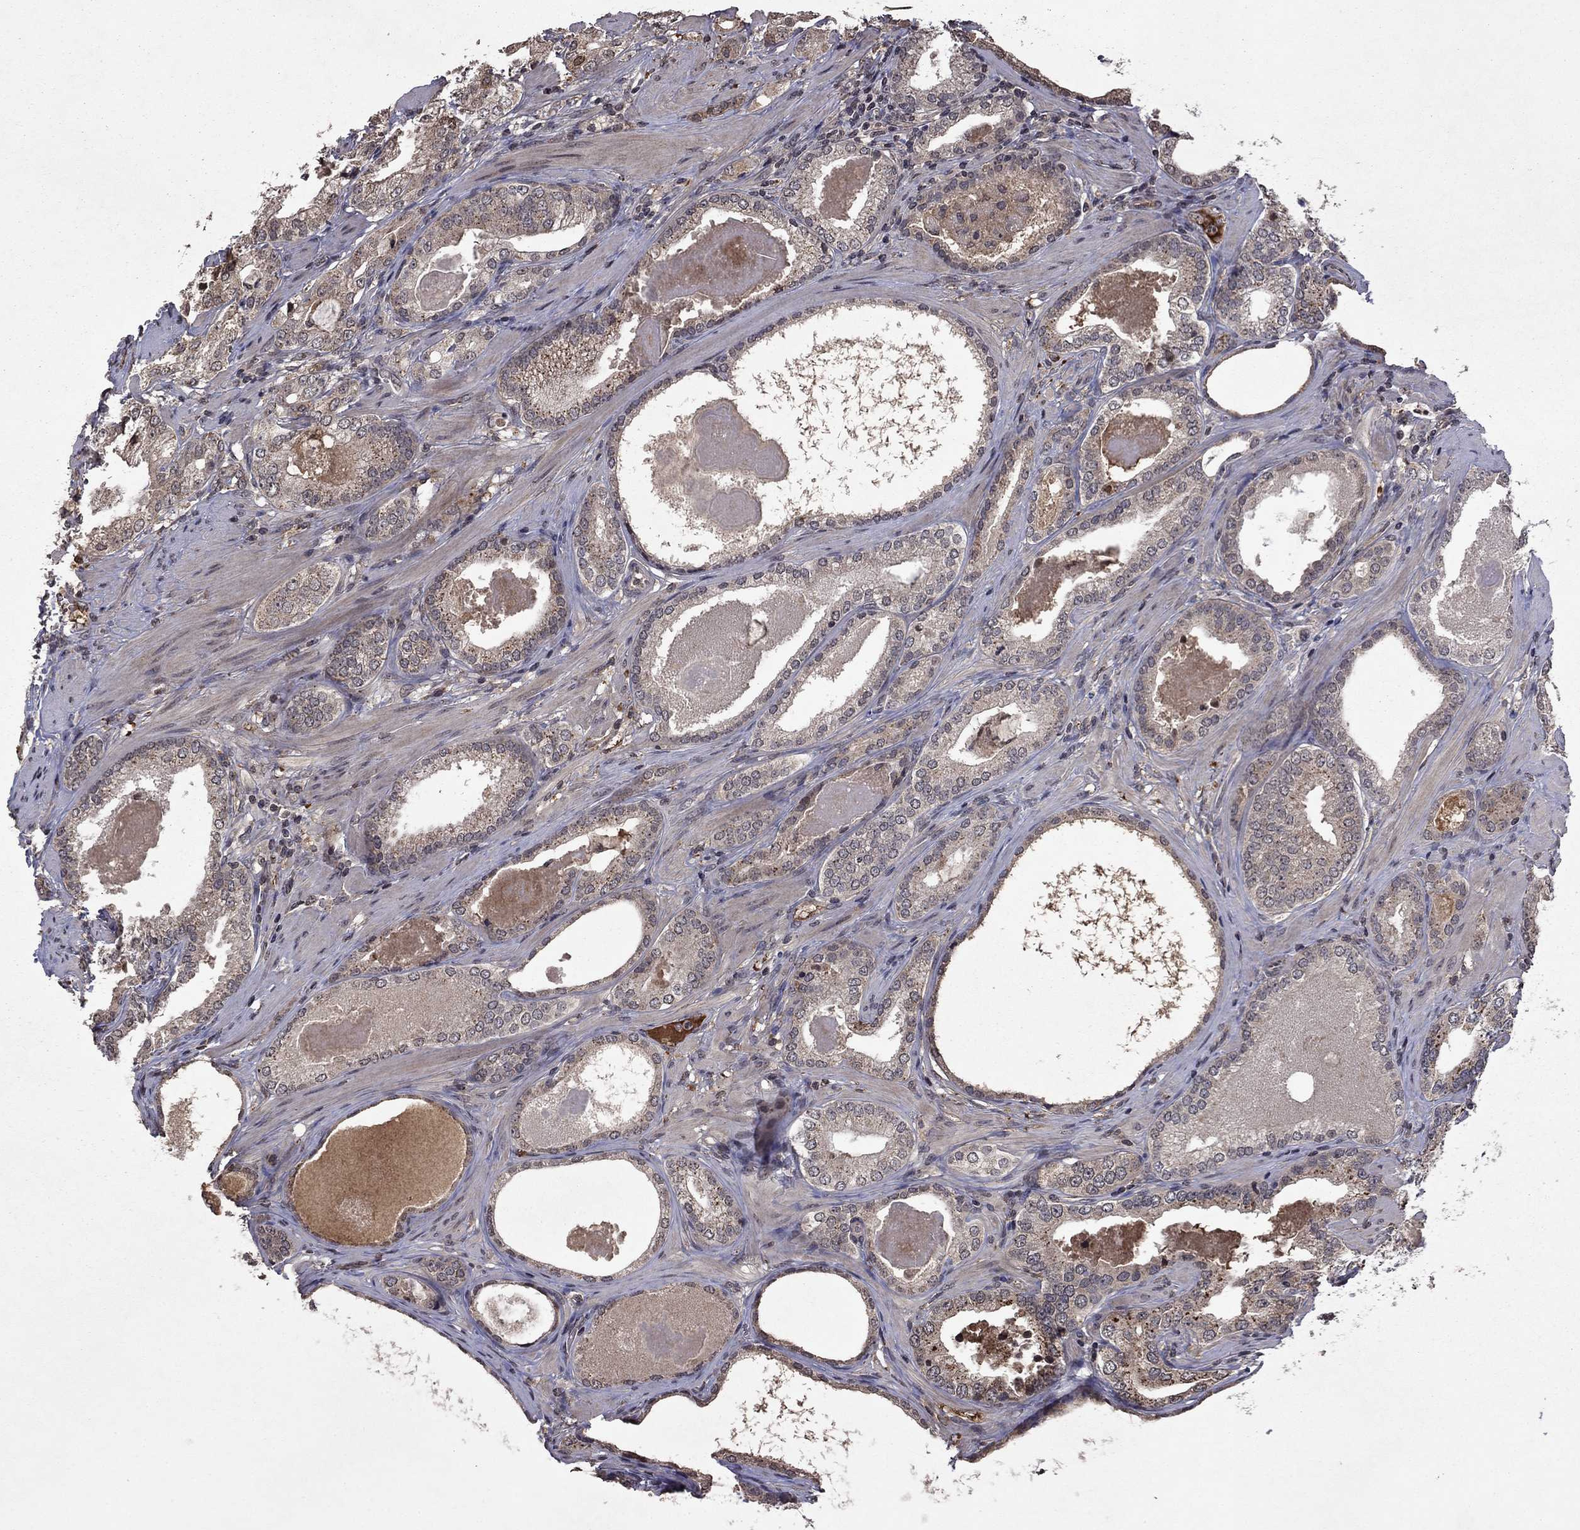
{"staining": {"intensity": "negative", "quantity": "none", "location": "none"}, "tissue": "prostate cancer", "cell_type": "Tumor cells", "image_type": "cancer", "snomed": [{"axis": "morphology", "description": "Adenocarcinoma, High grade"}, {"axis": "topography", "description": "Prostate and seminal vesicle, NOS"}], "caption": "Immunohistochemistry of prostate cancer (high-grade adenocarcinoma) demonstrates no staining in tumor cells.", "gene": "NLGN1", "patient": {"sex": "male", "age": 62}}